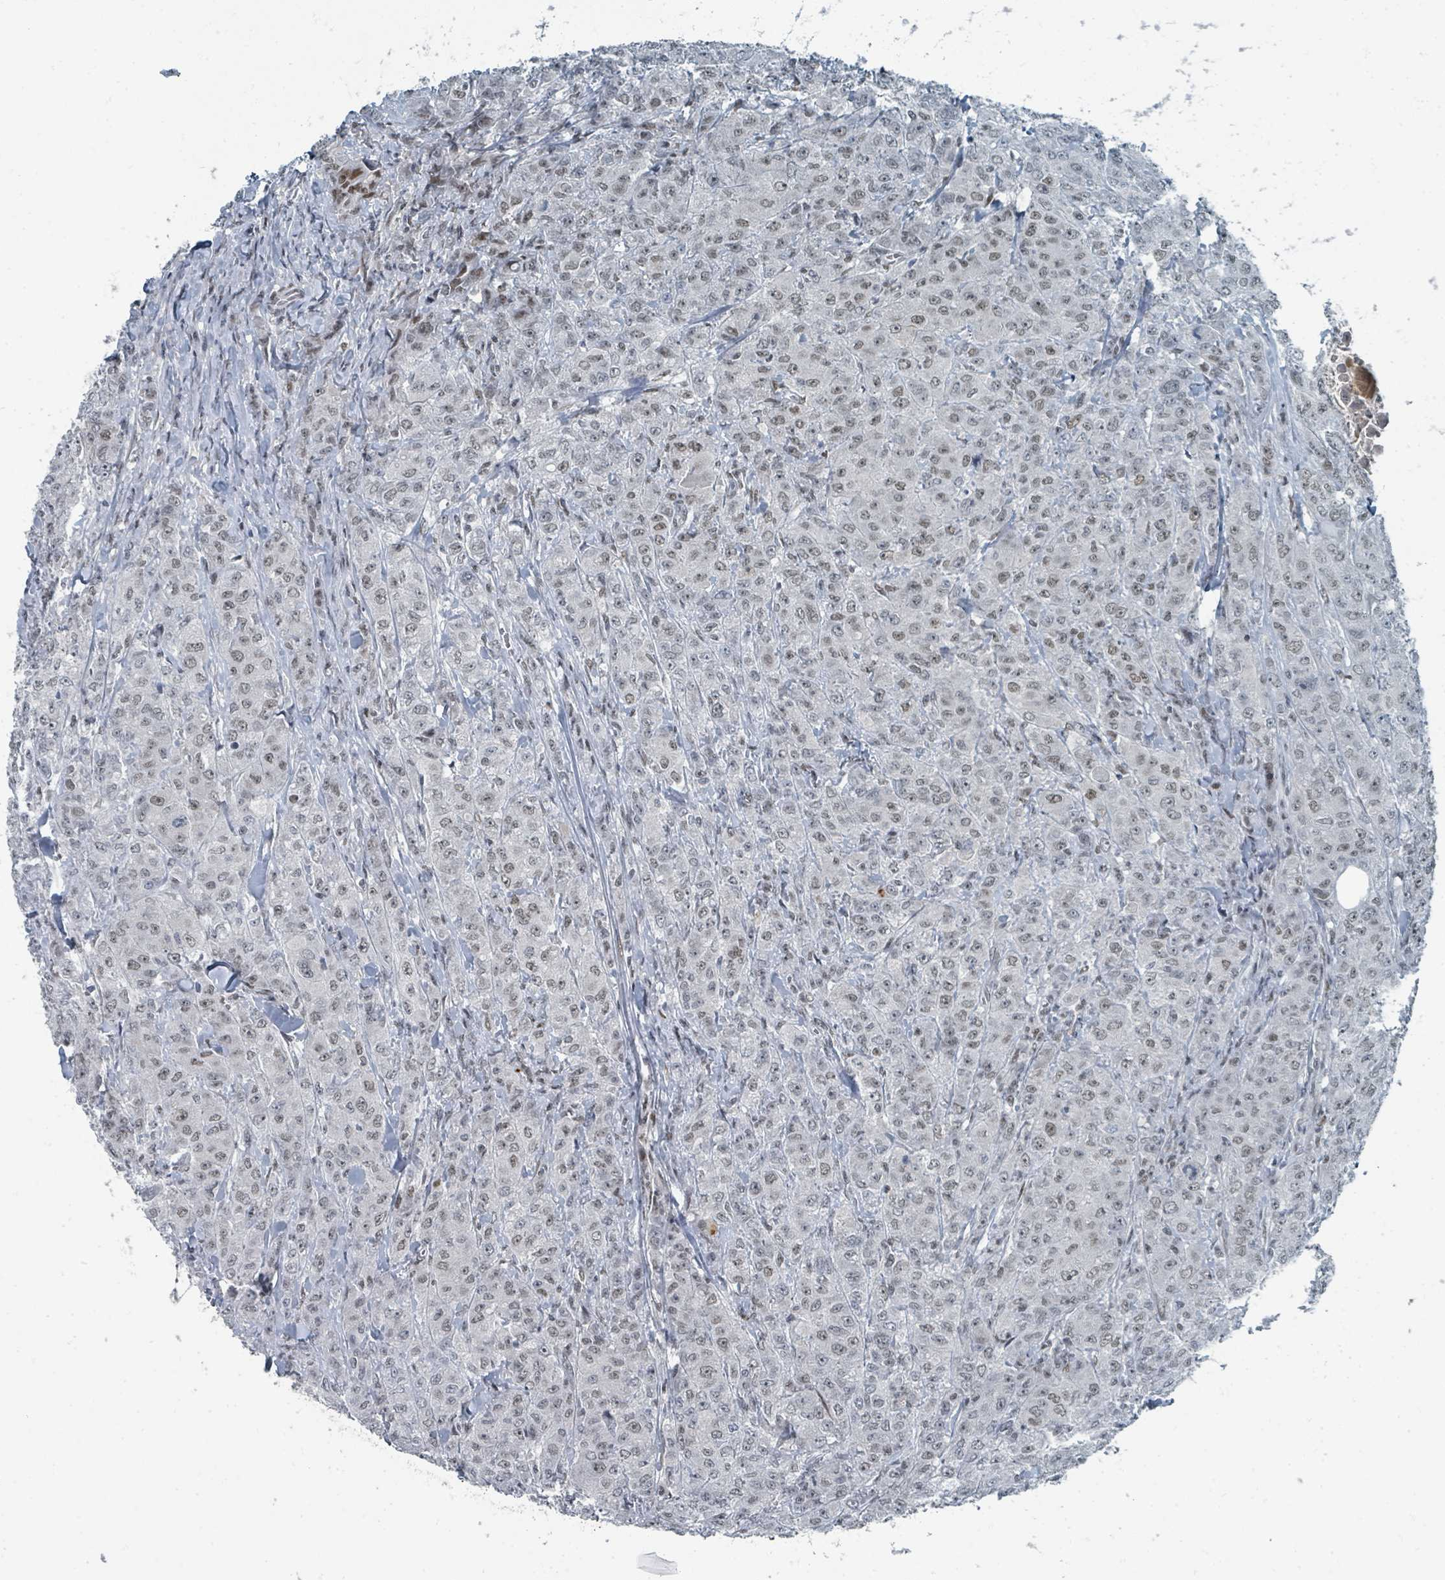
{"staining": {"intensity": "weak", "quantity": ">75%", "location": "nuclear"}, "tissue": "breast cancer", "cell_type": "Tumor cells", "image_type": "cancer", "snomed": [{"axis": "morphology", "description": "Duct carcinoma"}, {"axis": "topography", "description": "Breast"}], "caption": "Human invasive ductal carcinoma (breast) stained with a brown dye displays weak nuclear positive expression in about >75% of tumor cells.", "gene": "UCK1", "patient": {"sex": "female", "age": 43}}